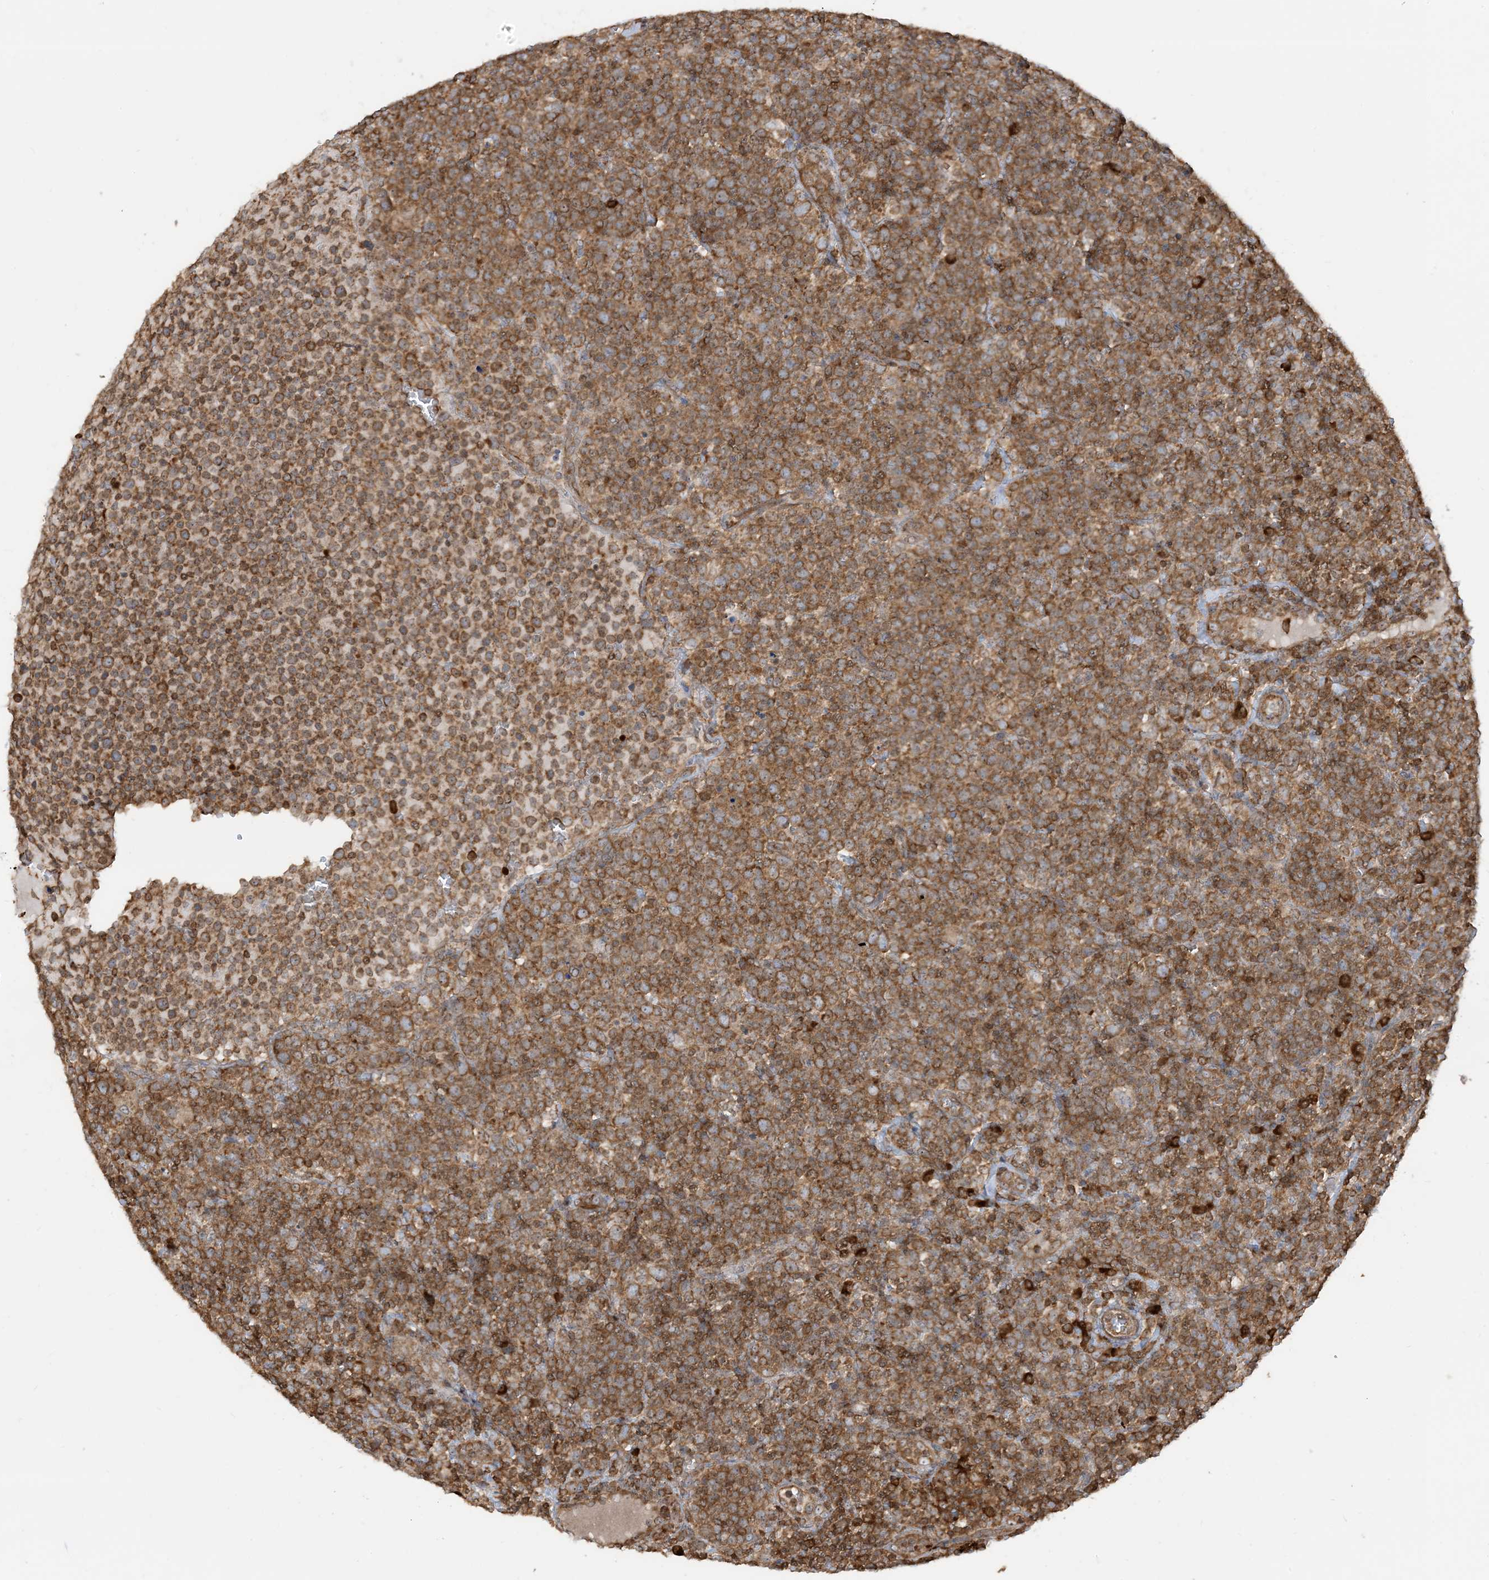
{"staining": {"intensity": "moderate", "quantity": ">75%", "location": "cytoplasmic/membranous"}, "tissue": "lymphoma", "cell_type": "Tumor cells", "image_type": "cancer", "snomed": [{"axis": "morphology", "description": "Malignant lymphoma, non-Hodgkin's type, High grade"}, {"axis": "topography", "description": "Lymph node"}], "caption": "Immunohistochemistry (IHC) histopathology image of neoplastic tissue: lymphoma stained using IHC exhibits medium levels of moderate protein expression localized specifically in the cytoplasmic/membranous of tumor cells, appearing as a cytoplasmic/membranous brown color.", "gene": "SRP72", "patient": {"sex": "male", "age": 61}}